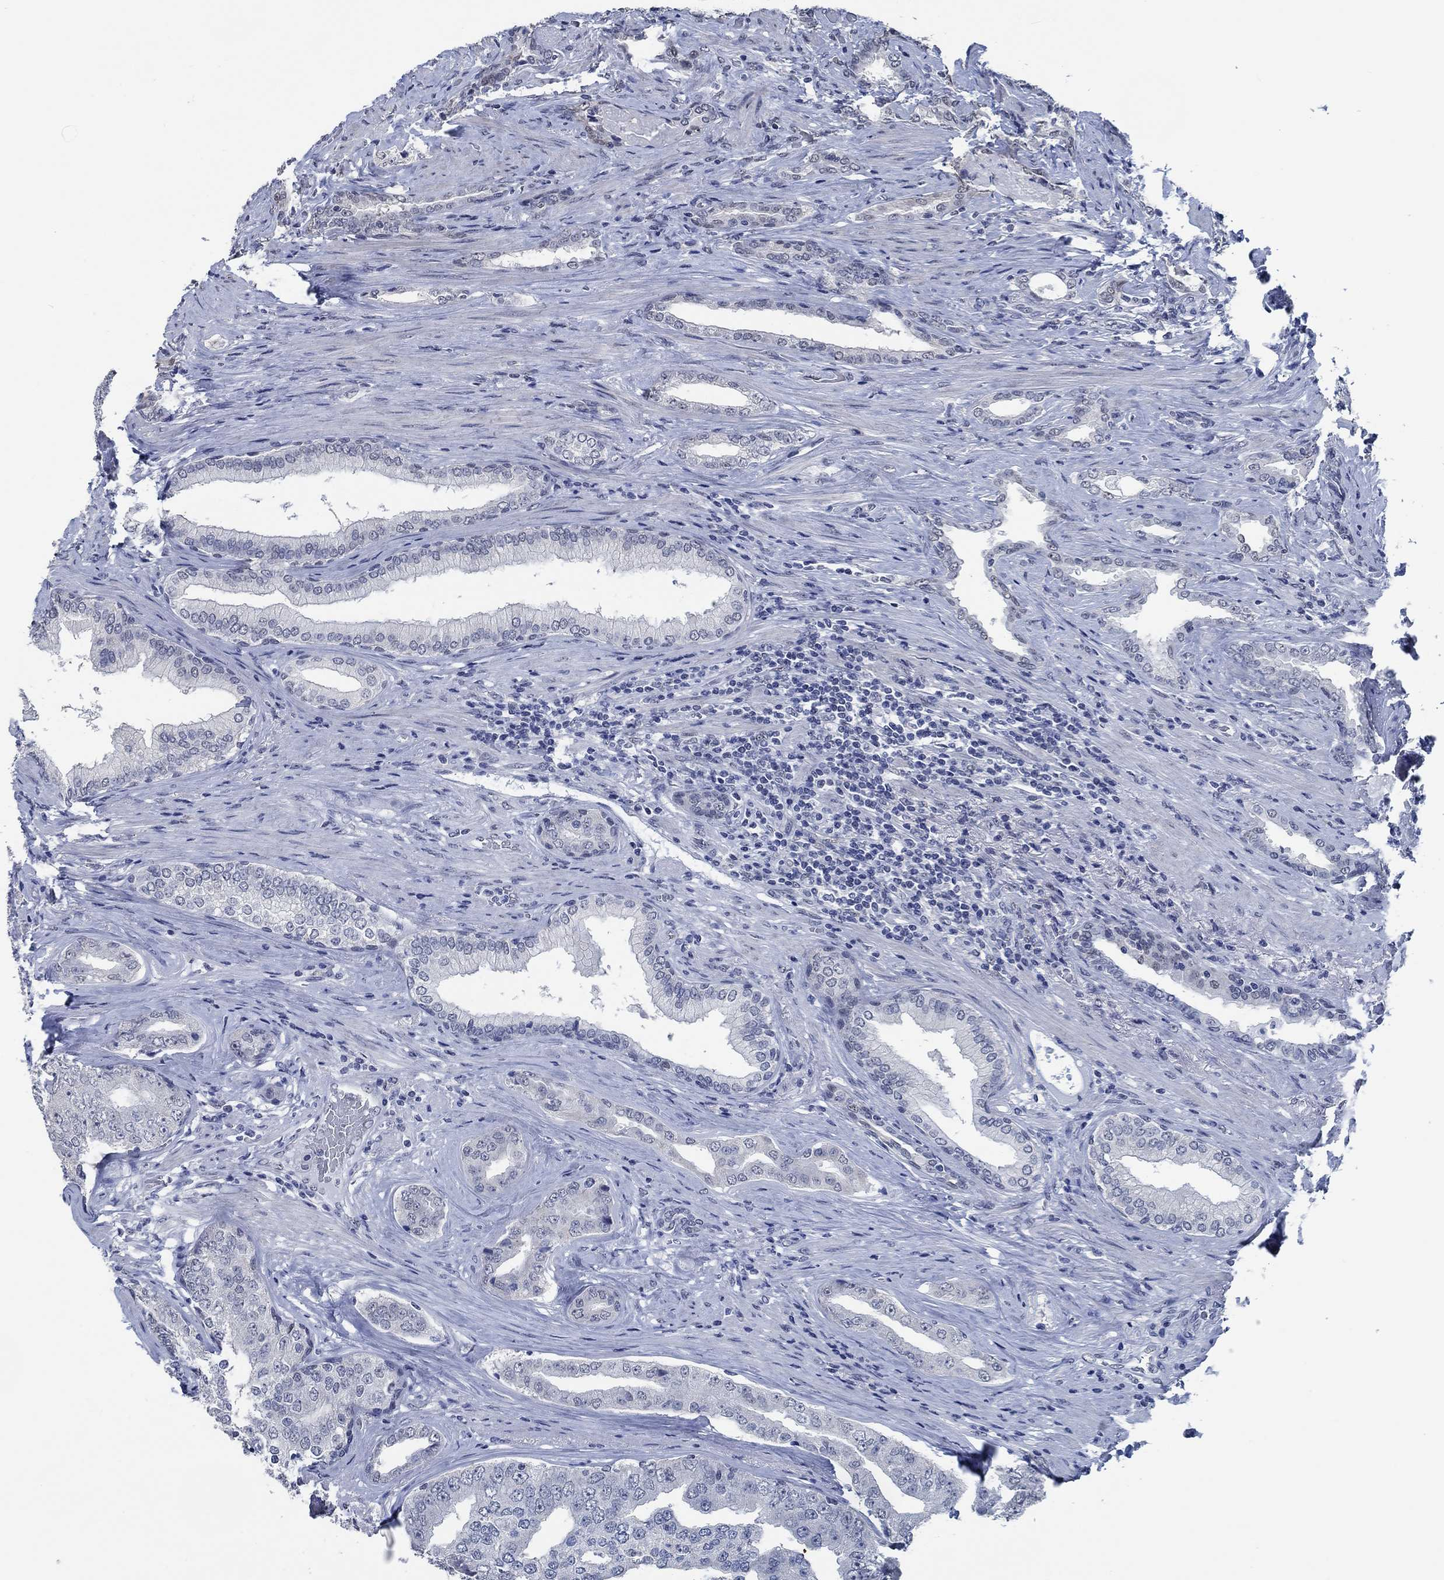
{"staining": {"intensity": "negative", "quantity": "none", "location": "none"}, "tissue": "prostate cancer", "cell_type": "Tumor cells", "image_type": "cancer", "snomed": [{"axis": "morphology", "description": "Adenocarcinoma, Low grade"}, {"axis": "topography", "description": "Prostate and seminal vesicle, NOS"}], "caption": "Immunohistochemistry (IHC) of prostate cancer (low-grade adenocarcinoma) exhibits no expression in tumor cells.", "gene": "OBSCN", "patient": {"sex": "male", "age": 61}}